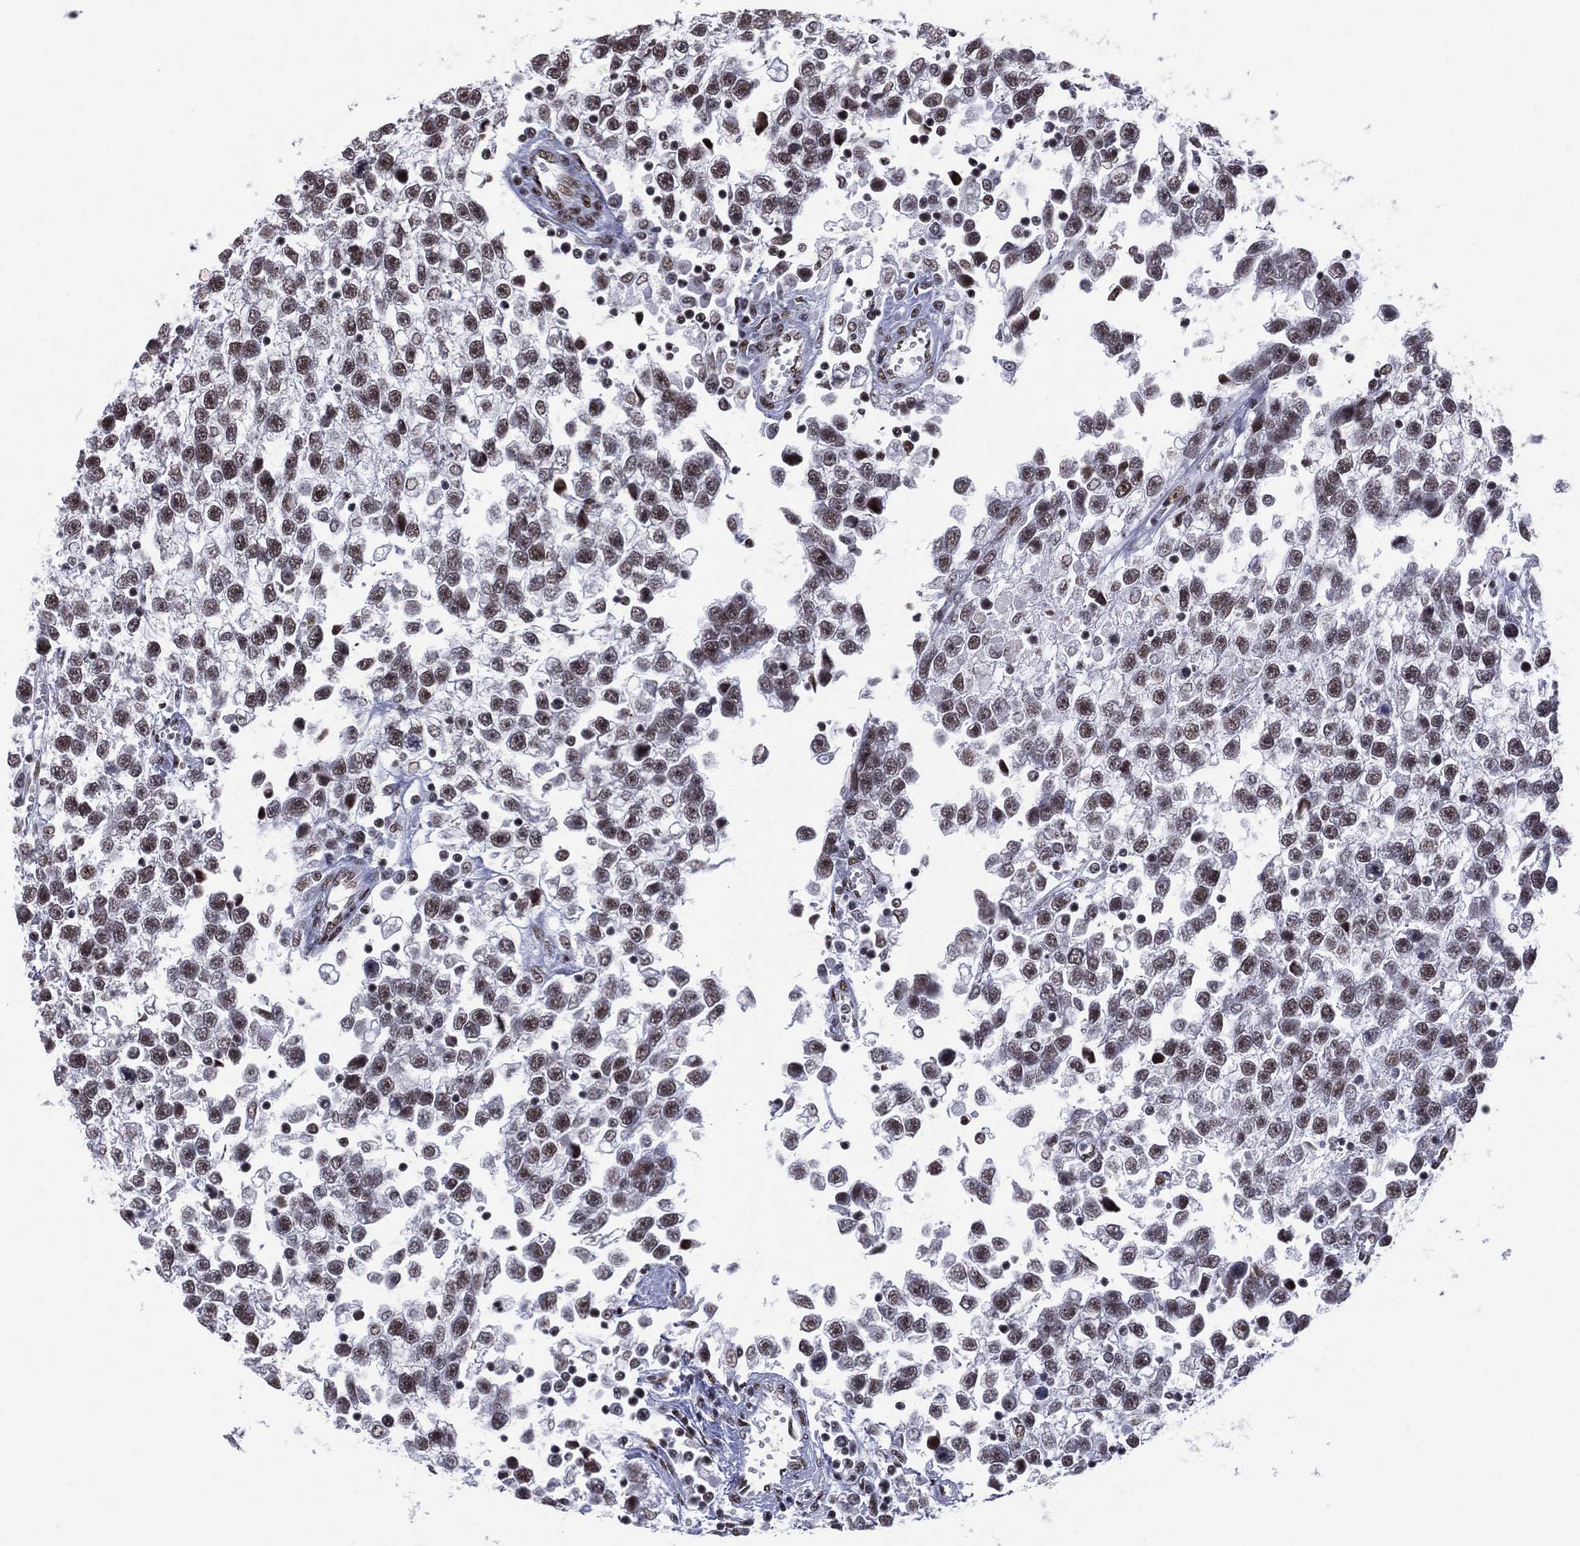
{"staining": {"intensity": "moderate", "quantity": "25%-75%", "location": "nuclear"}, "tissue": "testis cancer", "cell_type": "Tumor cells", "image_type": "cancer", "snomed": [{"axis": "morphology", "description": "Seminoma, NOS"}, {"axis": "topography", "description": "Testis"}], "caption": "An image showing moderate nuclear positivity in about 25%-75% of tumor cells in testis seminoma, as visualized by brown immunohistochemical staining.", "gene": "ZNF7", "patient": {"sex": "male", "age": 34}}